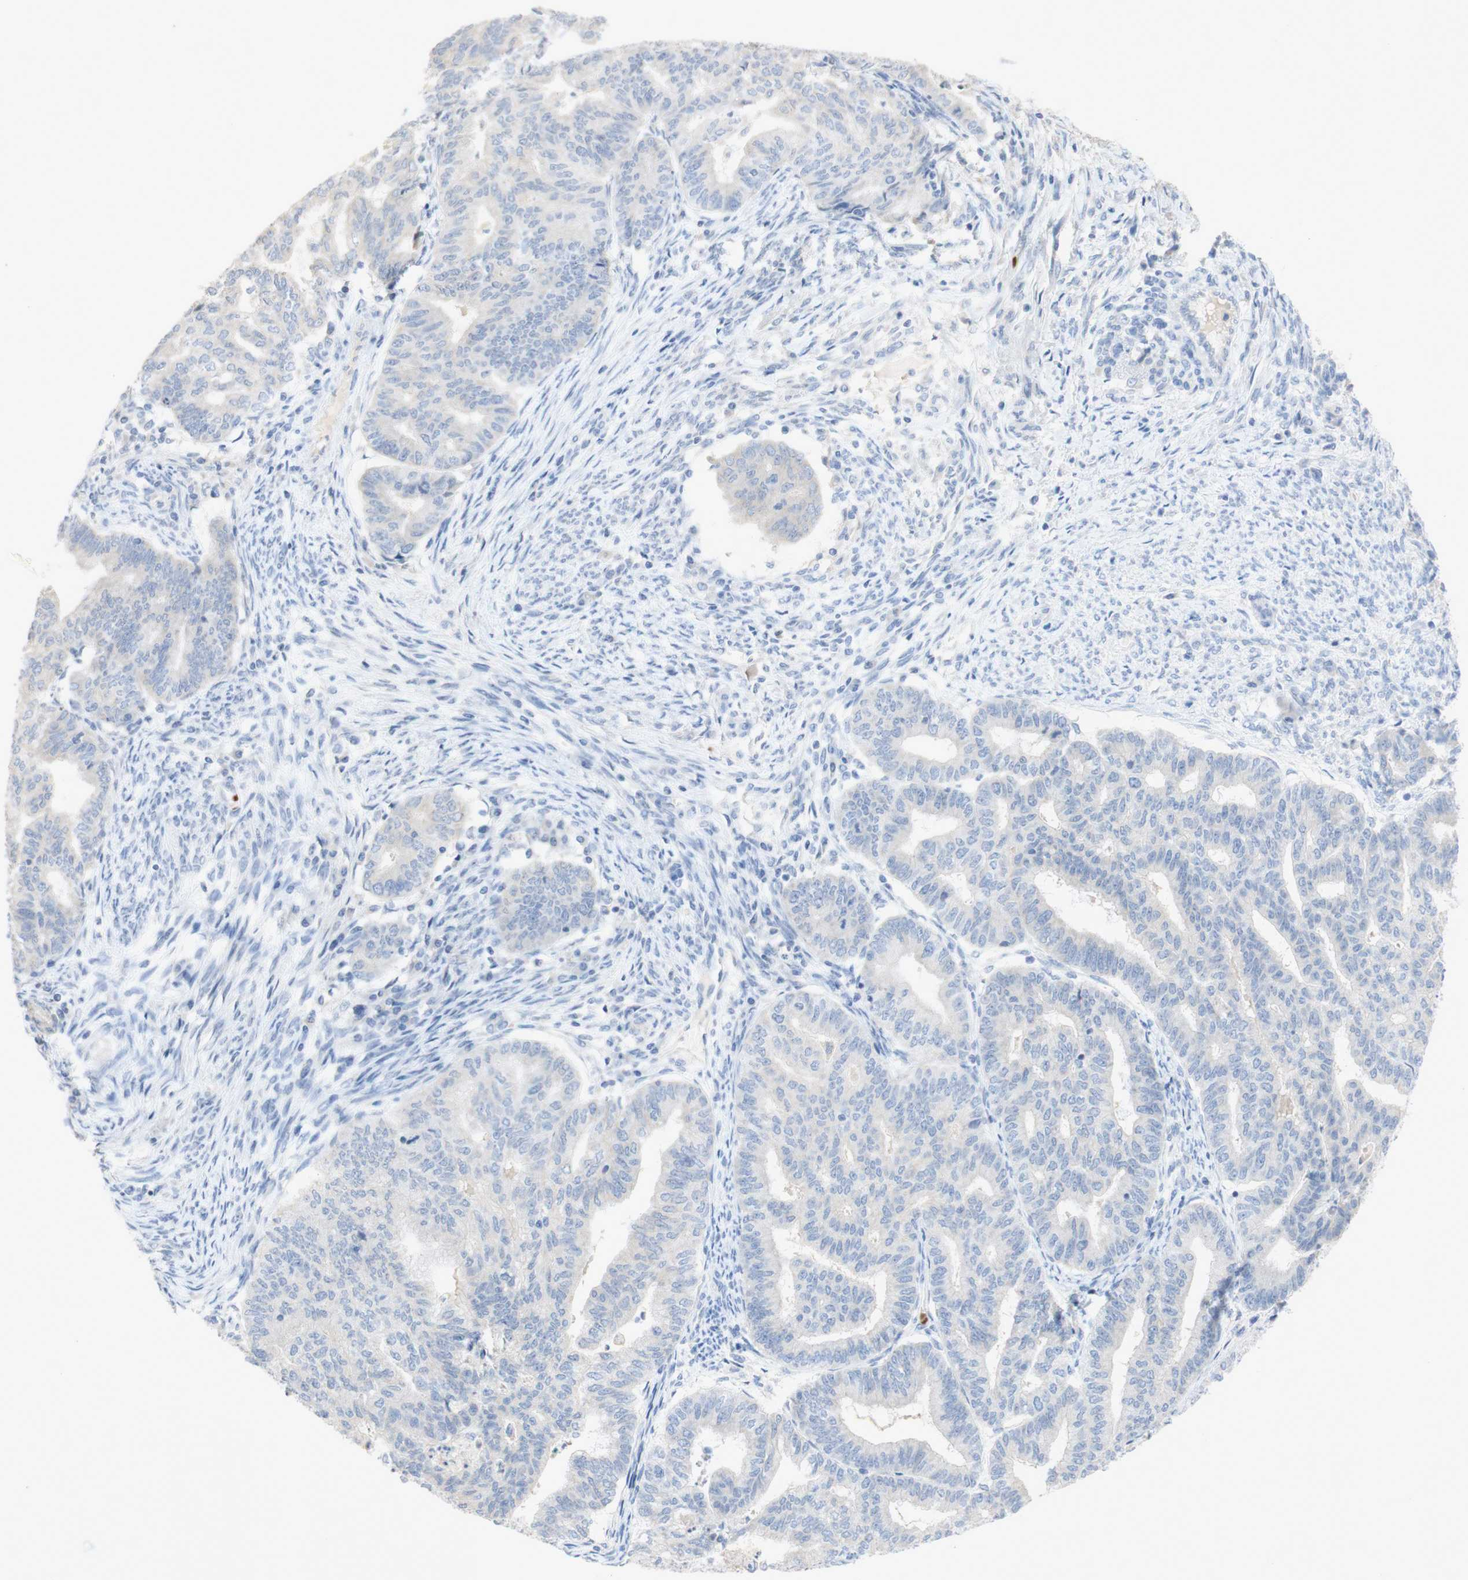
{"staining": {"intensity": "negative", "quantity": "none", "location": "none"}, "tissue": "endometrial cancer", "cell_type": "Tumor cells", "image_type": "cancer", "snomed": [{"axis": "morphology", "description": "Adenocarcinoma, NOS"}, {"axis": "topography", "description": "Endometrium"}], "caption": "IHC image of endometrial cancer stained for a protein (brown), which displays no expression in tumor cells.", "gene": "EPO", "patient": {"sex": "female", "age": 79}}